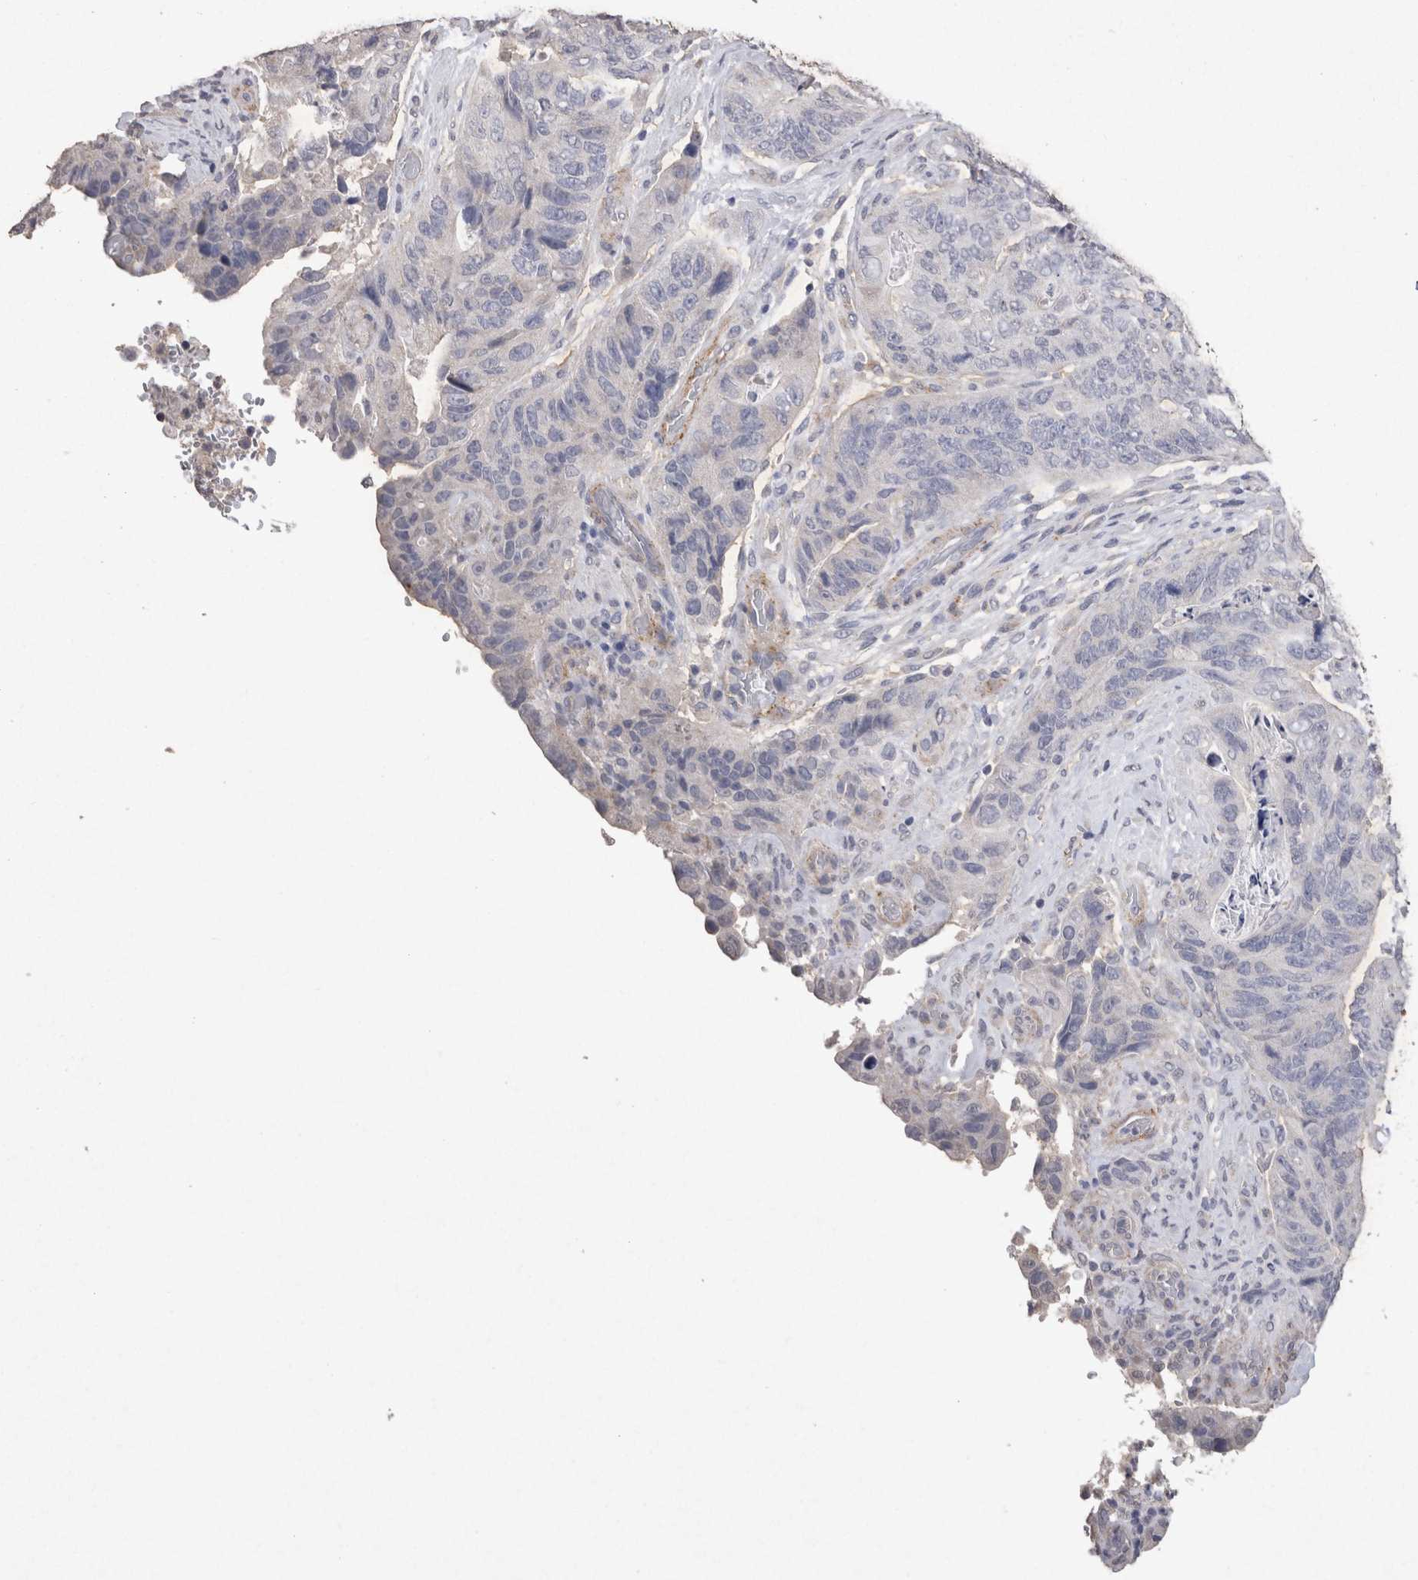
{"staining": {"intensity": "negative", "quantity": "none", "location": "none"}, "tissue": "stomach cancer", "cell_type": "Tumor cells", "image_type": "cancer", "snomed": [{"axis": "morphology", "description": "Adenocarcinoma, NOS"}, {"axis": "topography", "description": "Stomach"}], "caption": "Immunohistochemistry of human stomach adenocarcinoma reveals no positivity in tumor cells.", "gene": "CDH6", "patient": {"sex": "female", "age": 89}}